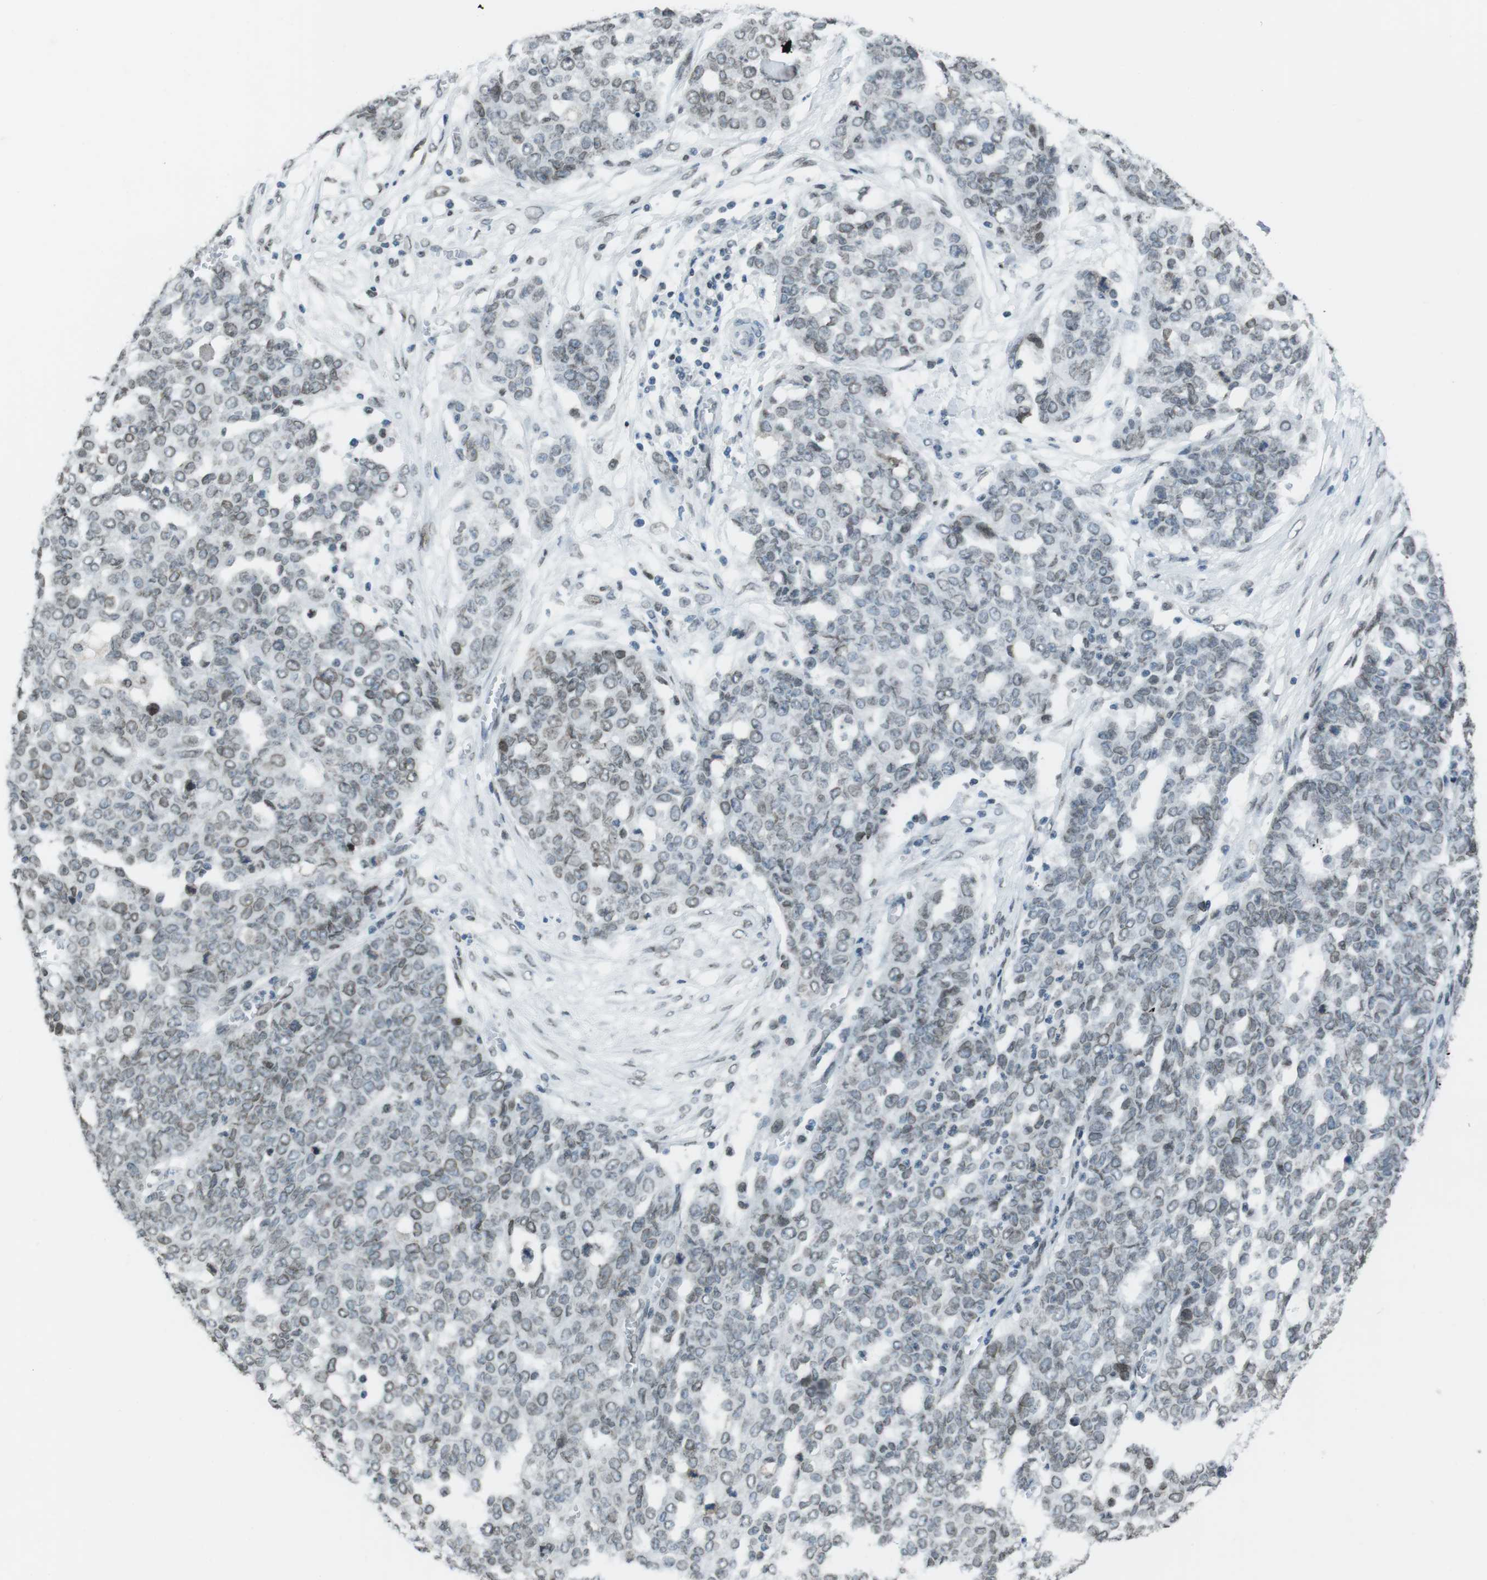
{"staining": {"intensity": "weak", "quantity": "25%-75%", "location": "cytoplasmic/membranous,nuclear"}, "tissue": "ovarian cancer", "cell_type": "Tumor cells", "image_type": "cancer", "snomed": [{"axis": "morphology", "description": "Cystadenocarcinoma, serous, NOS"}, {"axis": "topography", "description": "Soft tissue"}, {"axis": "topography", "description": "Ovary"}], "caption": "There is low levels of weak cytoplasmic/membranous and nuclear positivity in tumor cells of ovarian cancer, as demonstrated by immunohistochemical staining (brown color).", "gene": "MAD1L1", "patient": {"sex": "female", "age": 57}}